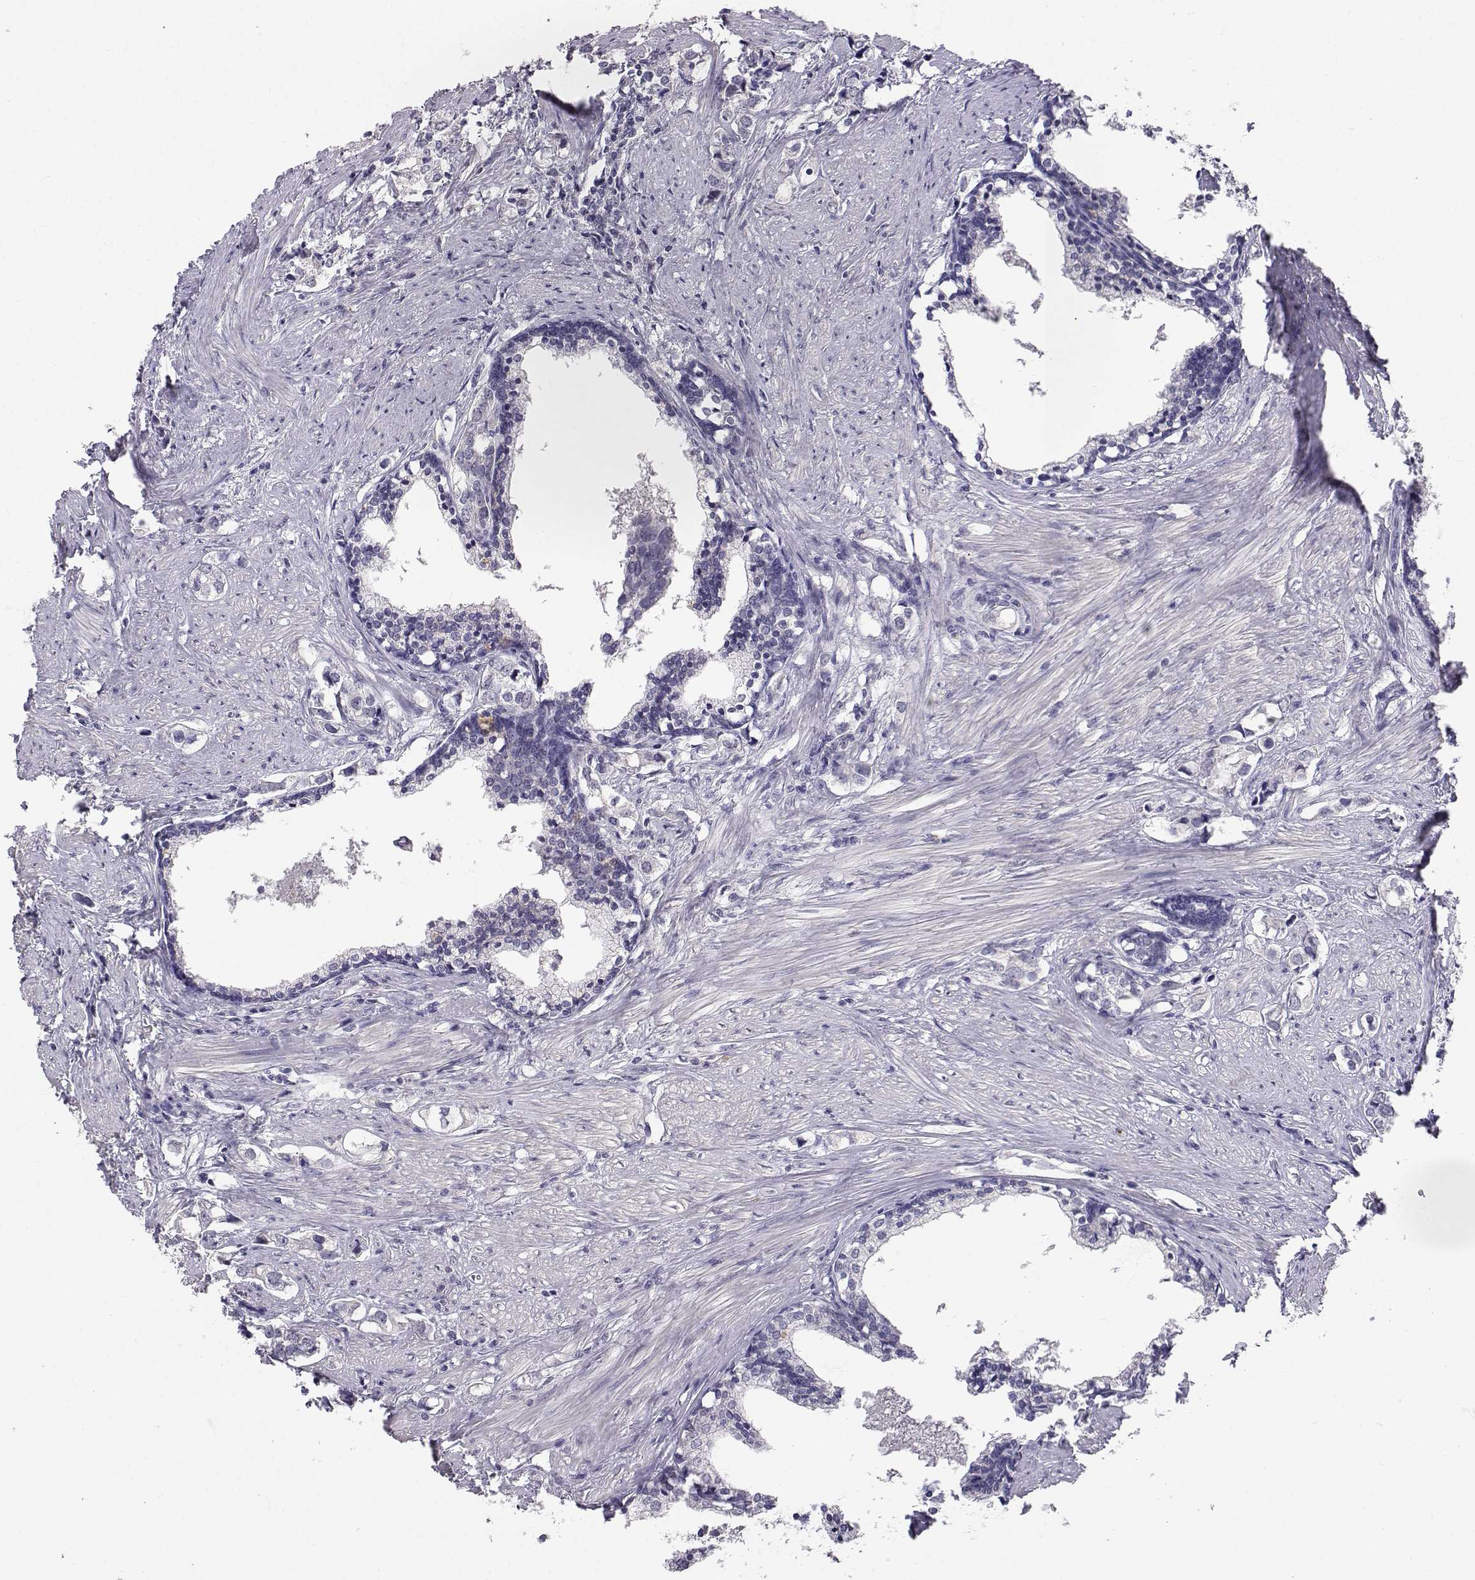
{"staining": {"intensity": "negative", "quantity": "none", "location": "none"}, "tissue": "prostate cancer", "cell_type": "Tumor cells", "image_type": "cancer", "snomed": [{"axis": "morphology", "description": "Adenocarcinoma, NOS"}, {"axis": "topography", "description": "Prostate and seminal vesicle, NOS"}], "caption": "The IHC photomicrograph has no significant staining in tumor cells of prostate cancer tissue. Nuclei are stained in blue.", "gene": "SLC6A3", "patient": {"sex": "male", "age": 63}}